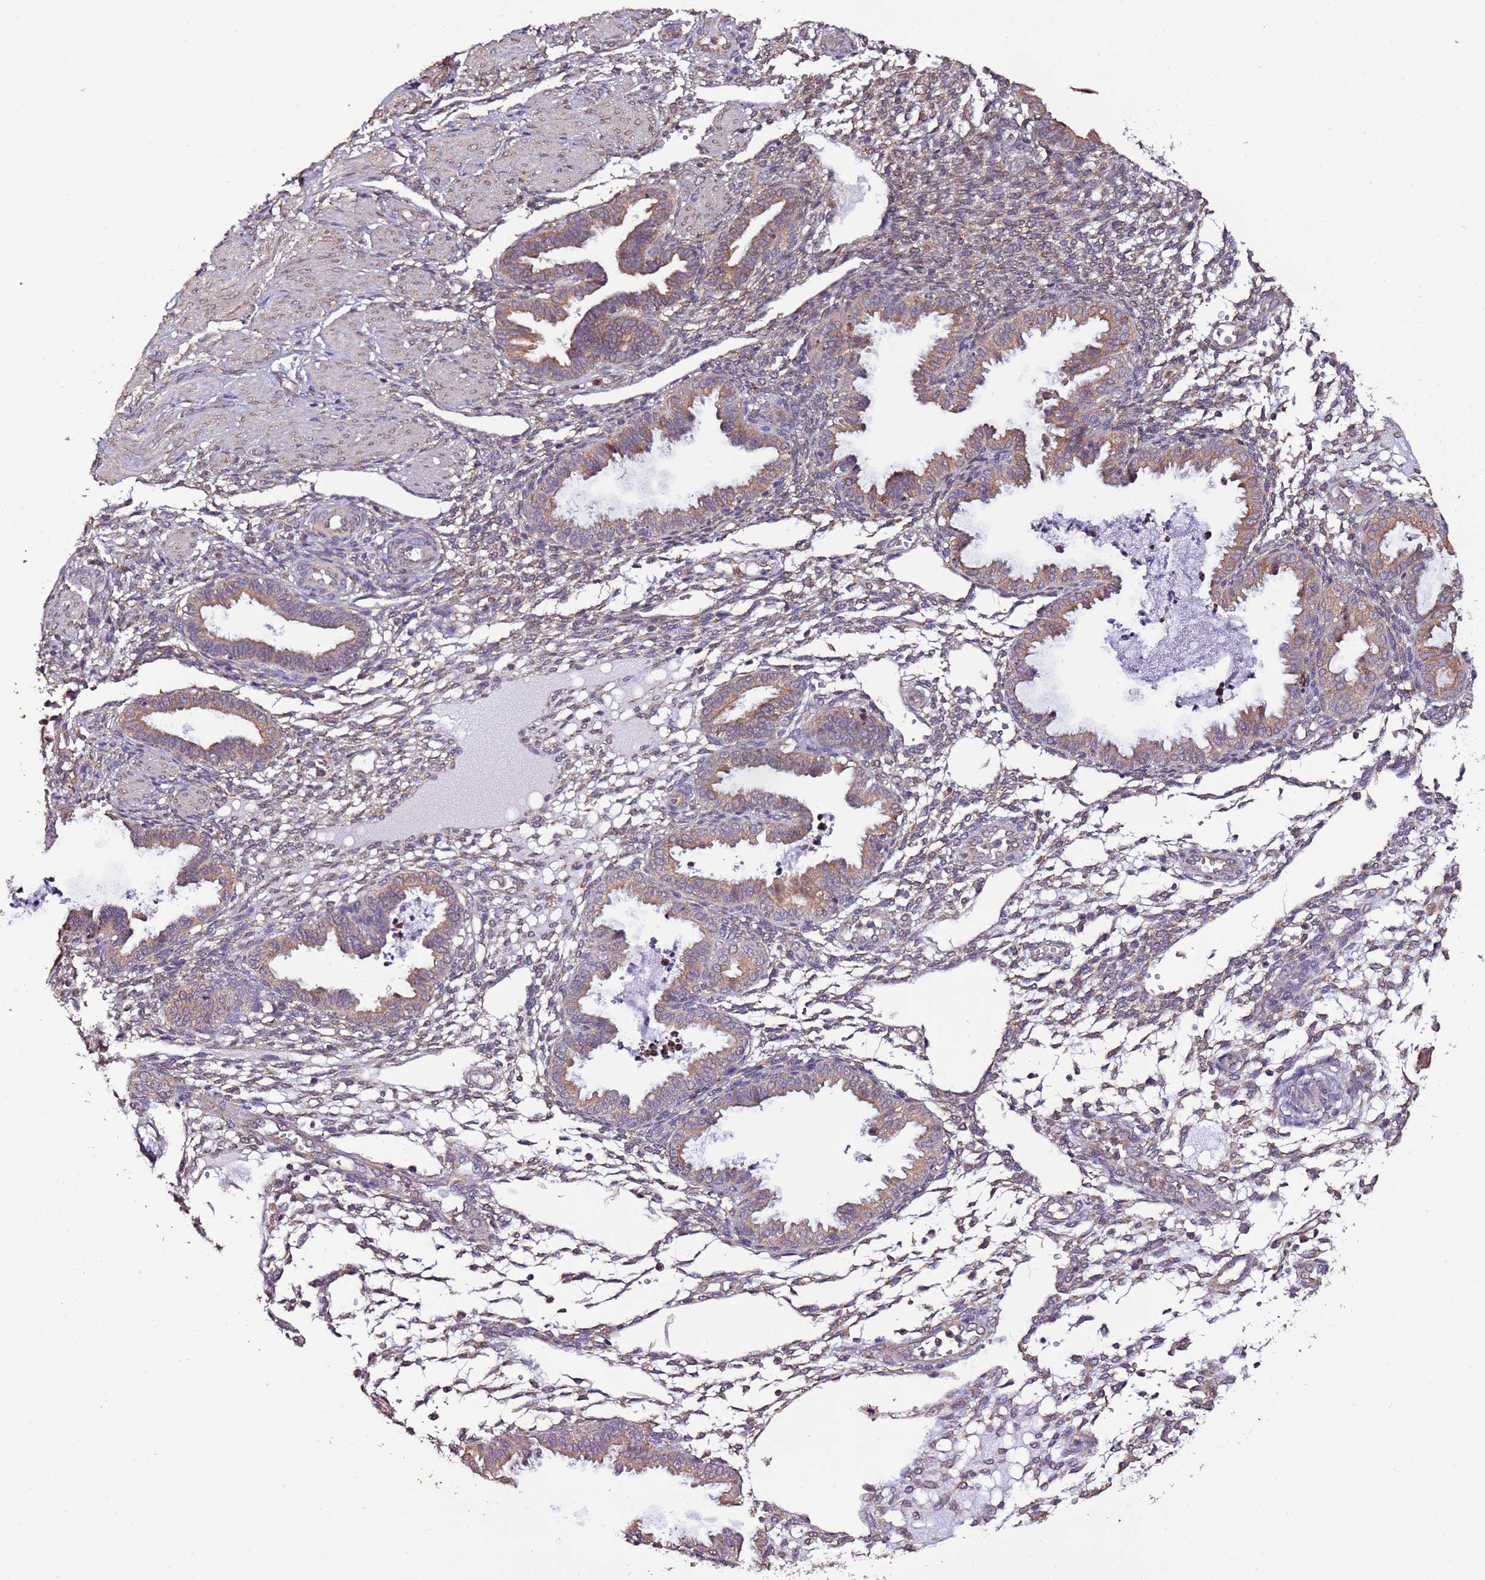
{"staining": {"intensity": "weak", "quantity": "<25%", "location": "cytoplasmic/membranous"}, "tissue": "endometrium", "cell_type": "Cells in endometrial stroma", "image_type": "normal", "snomed": [{"axis": "morphology", "description": "Normal tissue, NOS"}, {"axis": "topography", "description": "Endometrium"}], "caption": "Cells in endometrial stroma are negative for protein expression in unremarkable human endometrium. (DAB (3,3'-diaminobenzidine) IHC, high magnification).", "gene": "SLC41A3", "patient": {"sex": "female", "age": 33}}